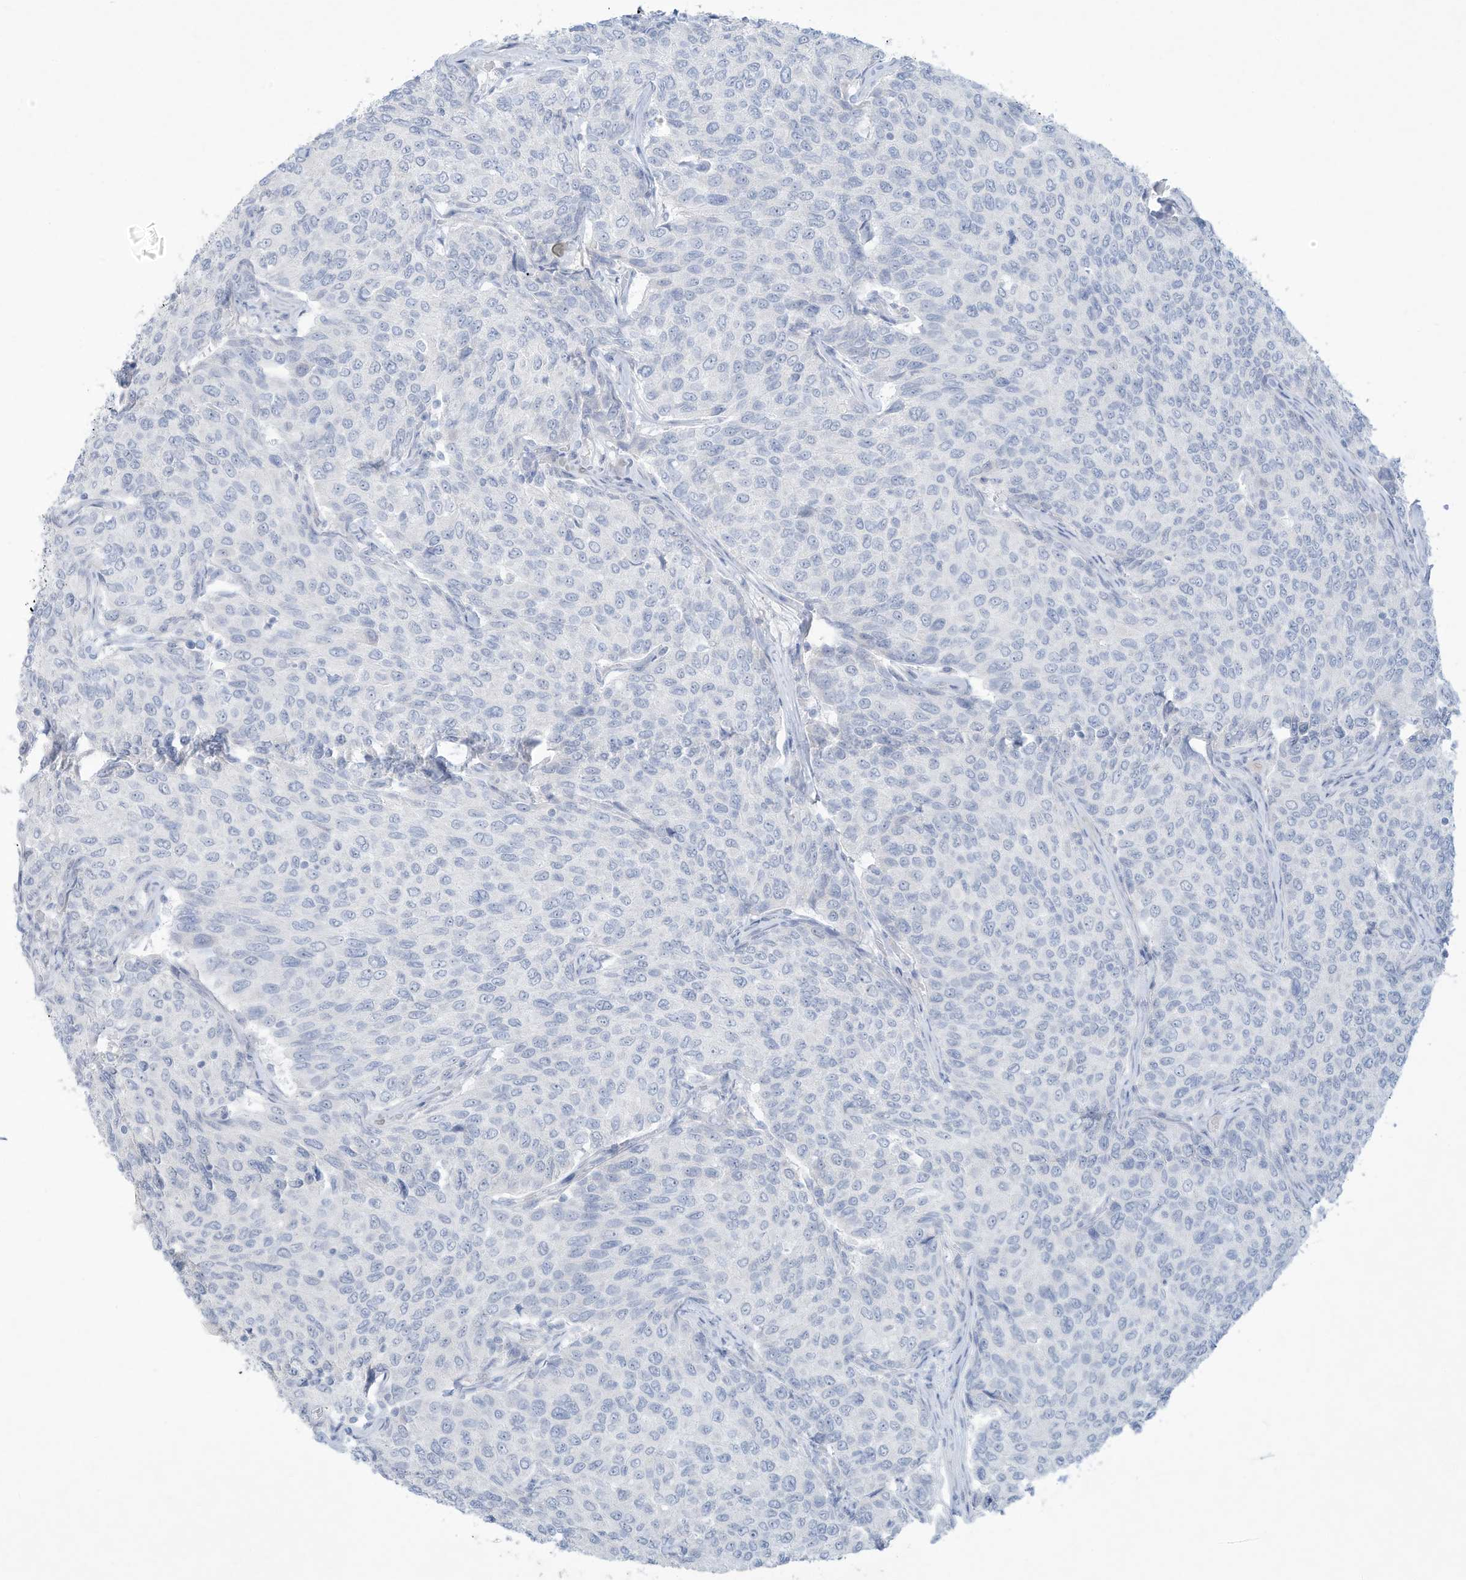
{"staining": {"intensity": "negative", "quantity": "none", "location": "none"}, "tissue": "breast cancer", "cell_type": "Tumor cells", "image_type": "cancer", "snomed": [{"axis": "morphology", "description": "Duct carcinoma"}, {"axis": "topography", "description": "Breast"}], "caption": "Immunohistochemistry (IHC) image of human breast cancer (invasive ductal carcinoma) stained for a protein (brown), which exhibits no positivity in tumor cells.", "gene": "PAX6", "patient": {"sex": "female", "age": 55}}